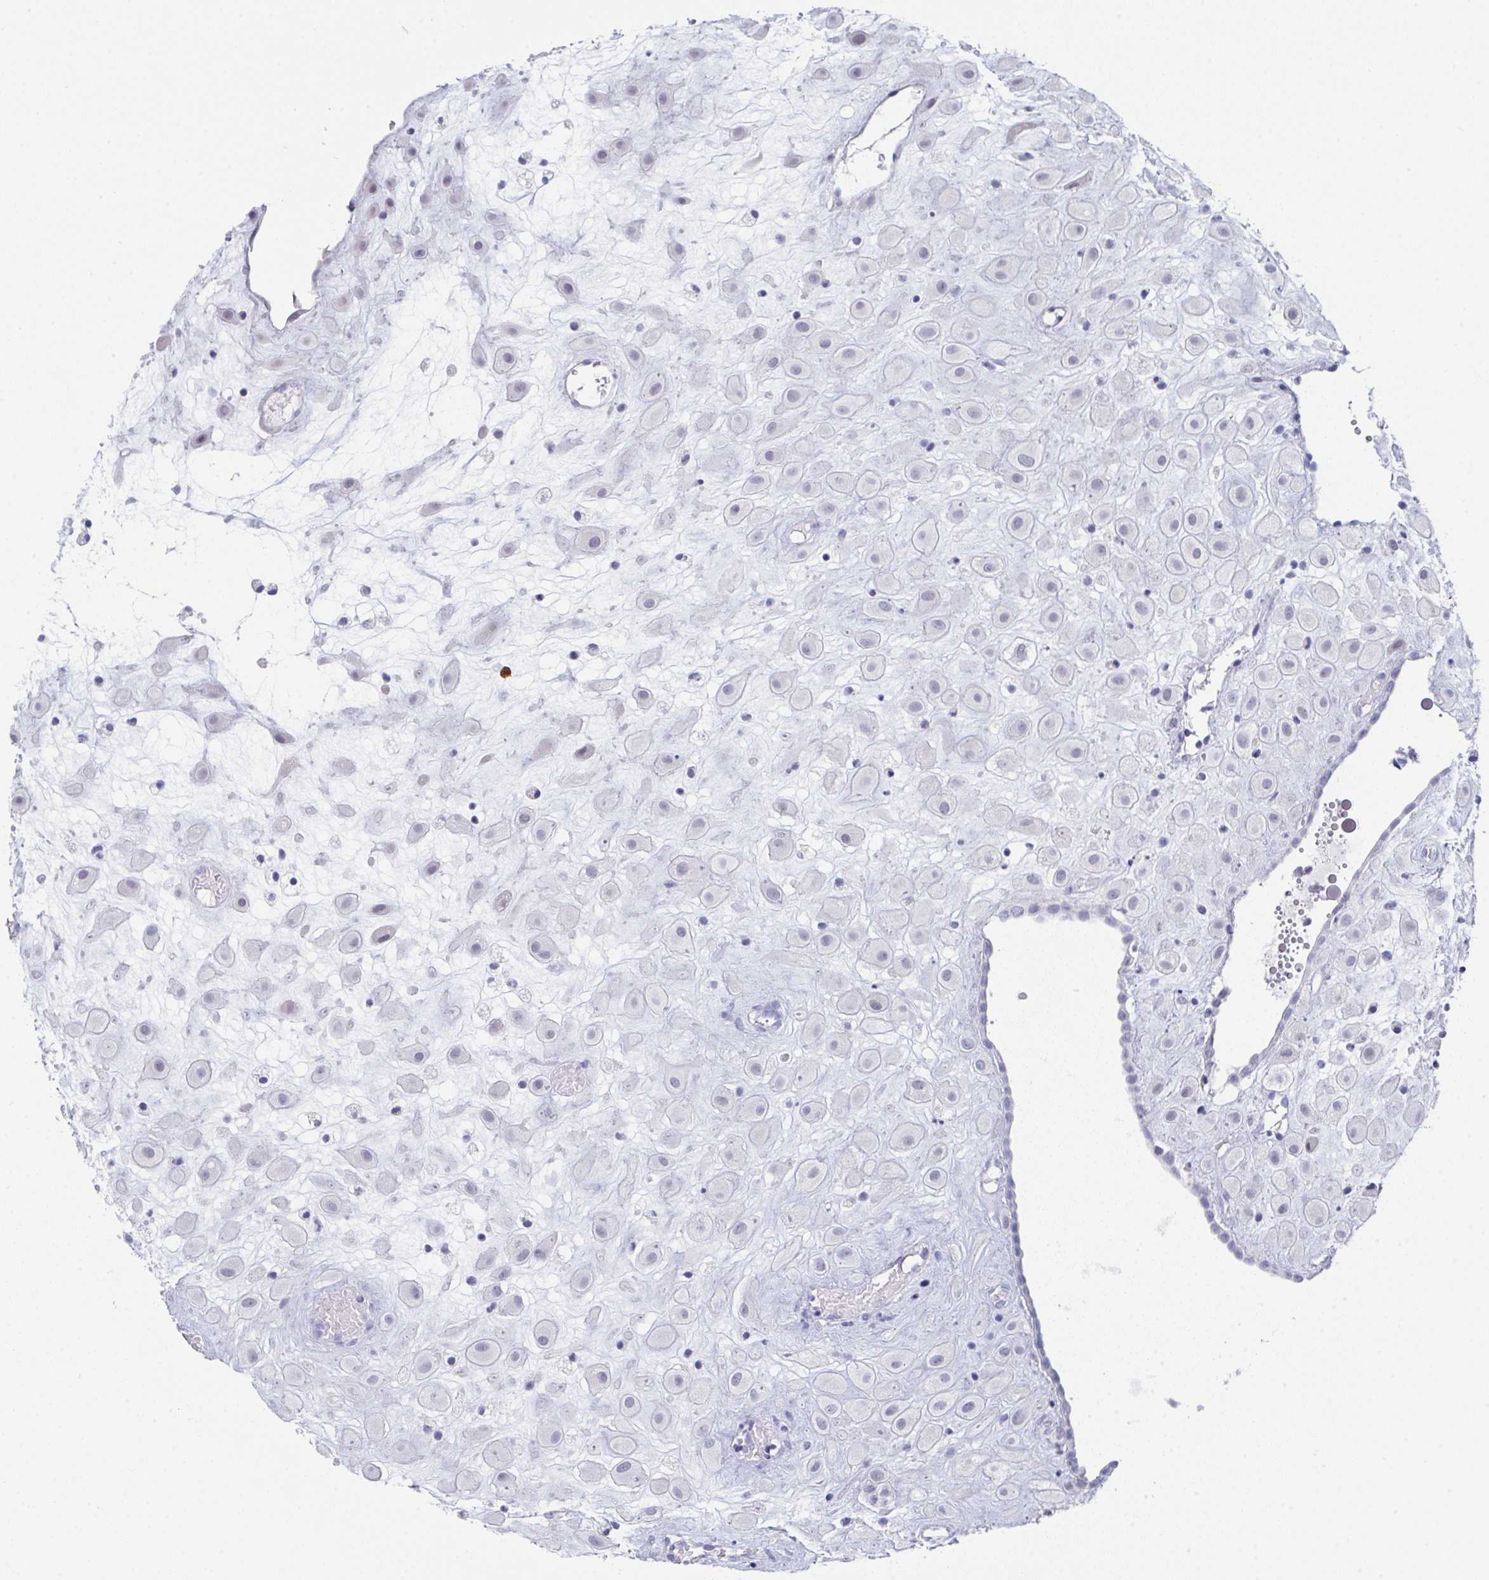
{"staining": {"intensity": "negative", "quantity": "none", "location": "none"}, "tissue": "placenta", "cell_type": "Decidual cells", "image_type": "normal", "snomed": [{"axis": "morphology", "description": "Normal tissue, NOS"}, {"axis": "topography", "description": "Placenta"}], "caption": "This image is of unremarkable placenta stained with immunohistochemistry (IHC) to label a protein in brown with the nuclei are counter-stained blue. There is no expression in decidual cells.", "gene": "RUBCN", "patient": {"sex": "female", "age": 24}}